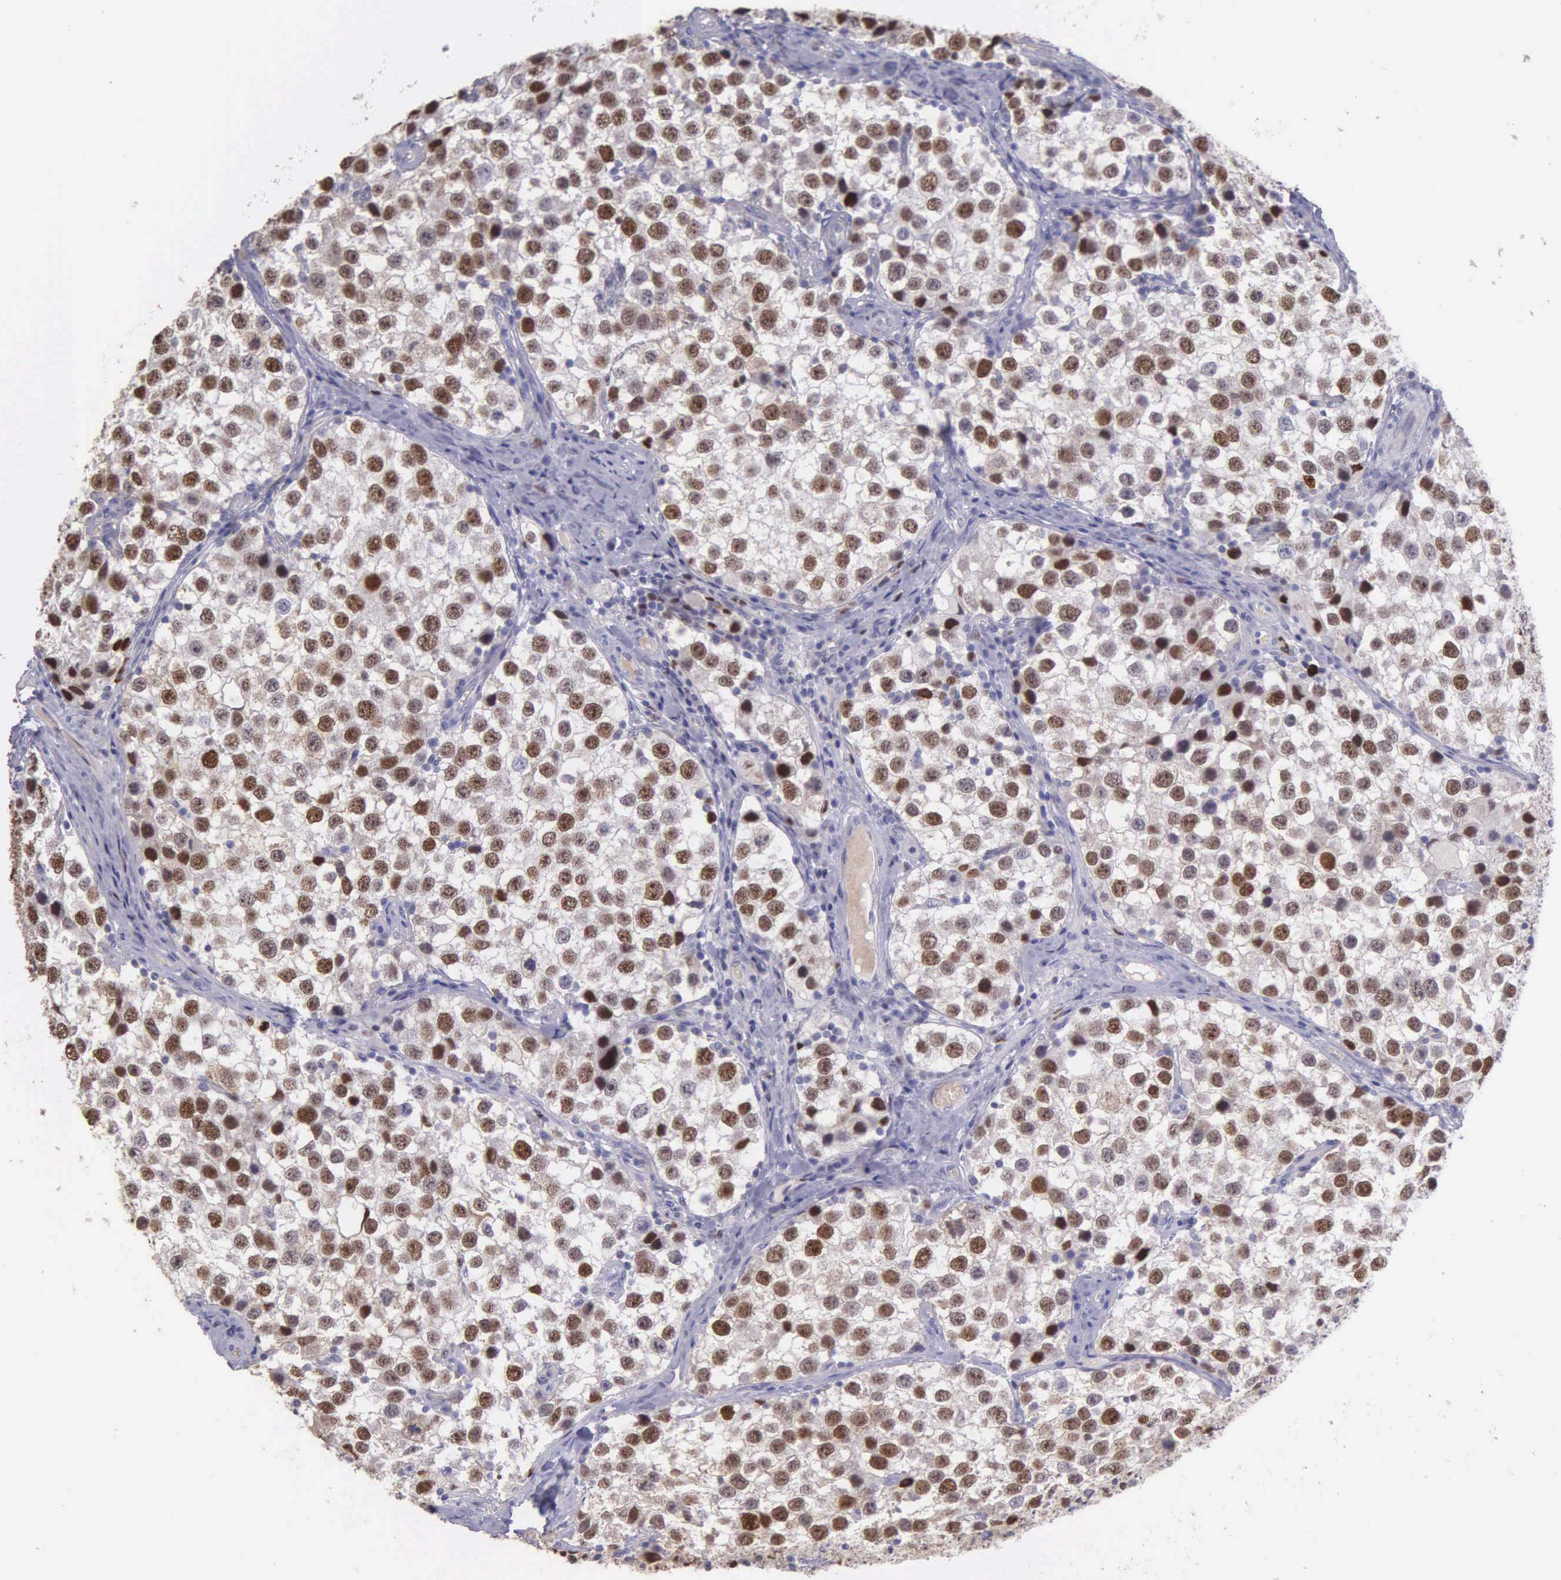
{"staining": {"intensity": "moderate", "quantity": ">75%", "location": "nuclear"}, "tissue": "testis cancer", "cell_type": "Tumor cells", "image_type": "cancer", "snomed": [{"axis": "morphology", "description": "Seminoma, NOS"}, {"axis": "topography", "description": "Testis"}], "caption": "A brown stain shows moderate nuclear positivity of a protein in human seminoma (testis) tumor cells. Using DAB (brown) and hematoxylin (blue) stains, captured at high magnification using brightfield microscopy.", "gene": "MCM5", "patient": {"sex": "male", "age": 39}}